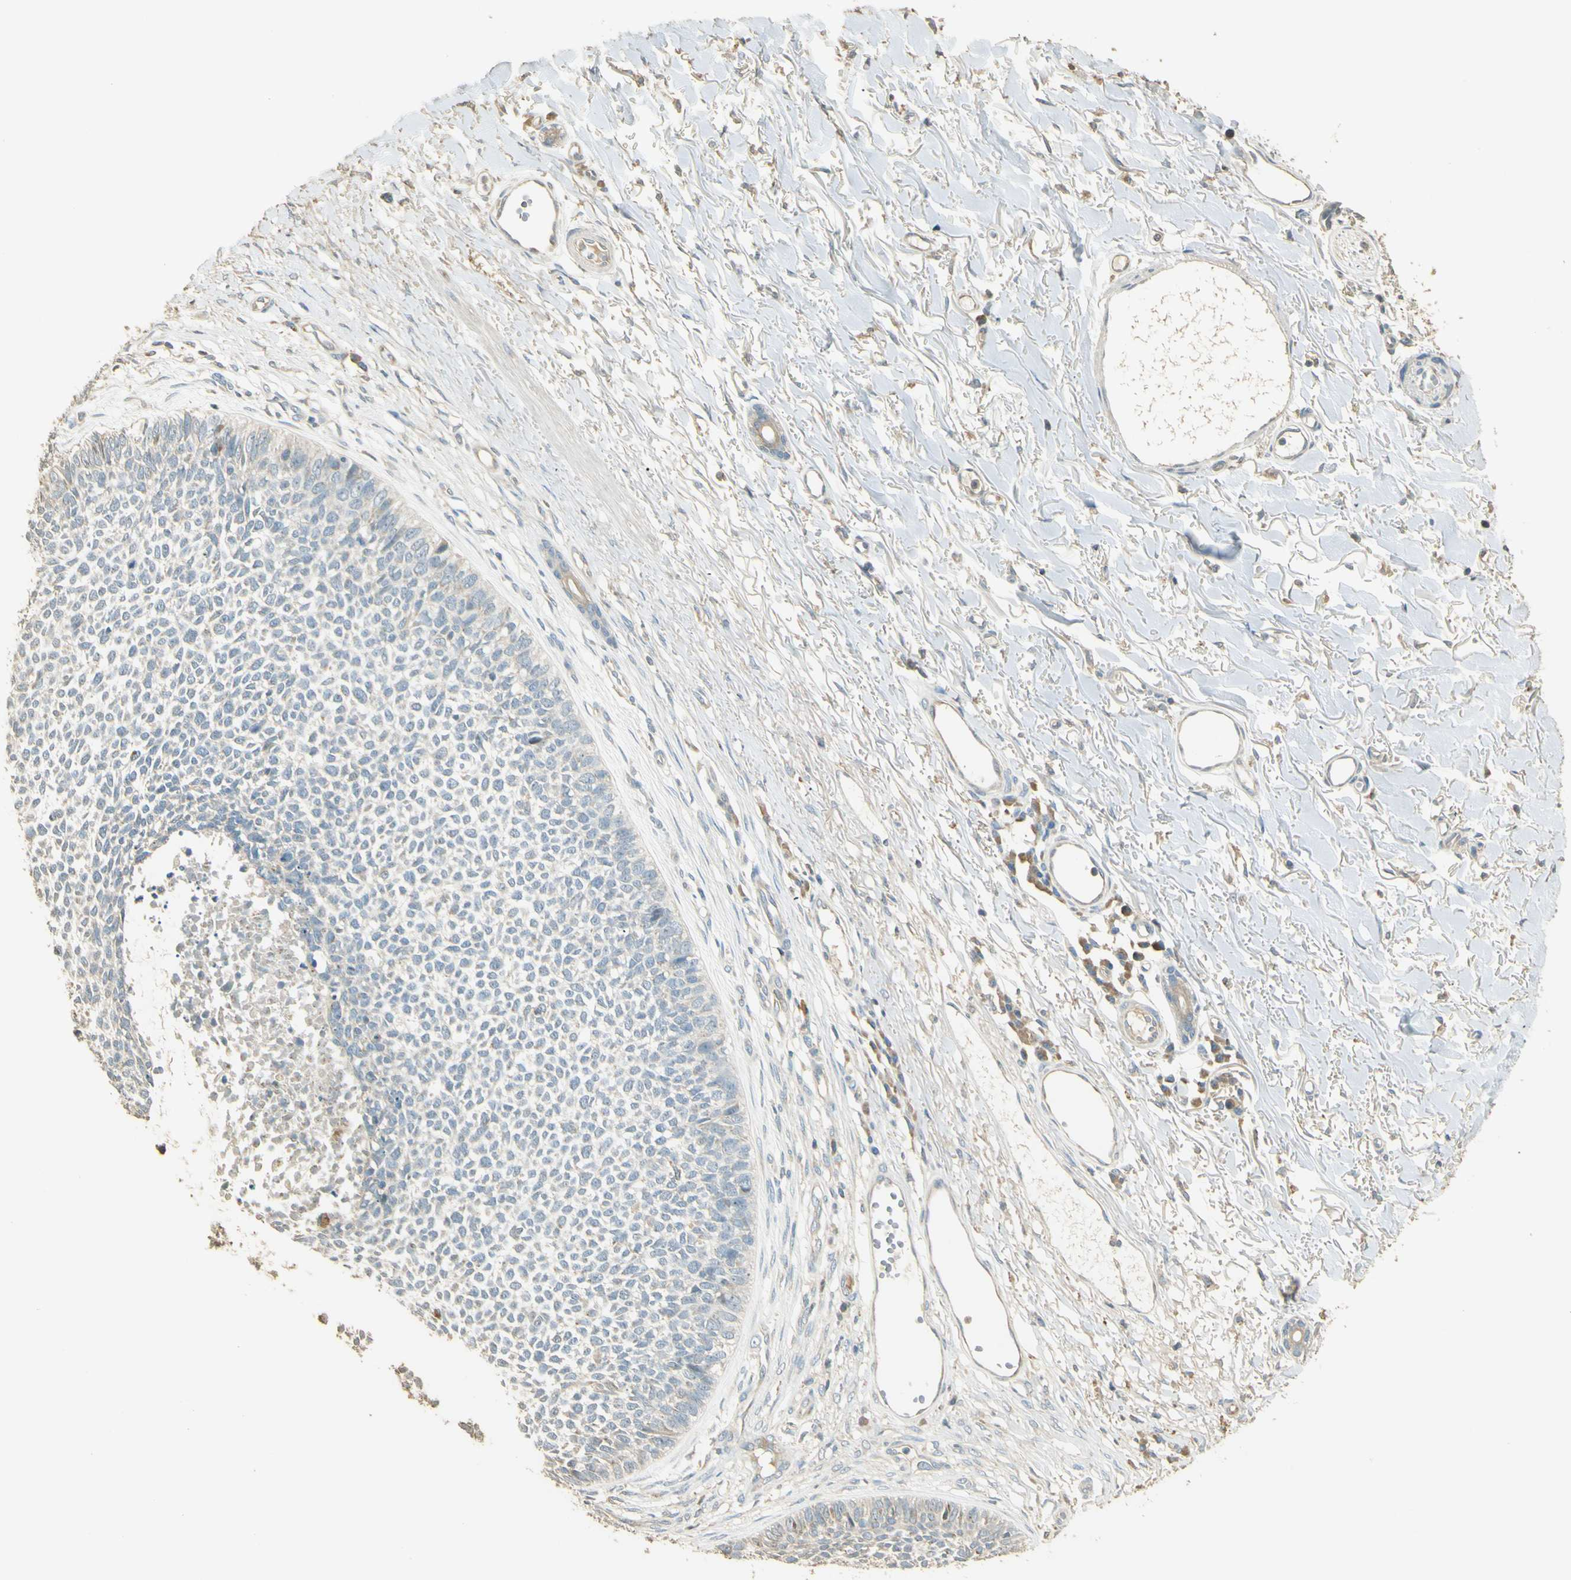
{"staining": {"intensity": "negative", "quantity": "none", "location": "none"}, "tissue": "skin cancer", "cell_type": "Tumor cells", "image_type": "cancer", "snomed": [{"axis": "morphology", "description": "Basal cell carcinoma"}, {"axis": "topography", "description": "Skin"}], "caption": "Protein analysis of skin cancer (basal cell carcinoma) shows no significant expression in tumor cells. (Stains: DAB immunohistochemistry (IHC) with hematoxylin counter stain, Microscopy: brightfield microscopy at high magnification).", "gene": "UXS1", "patient": {"sex": "female", "age": 84}}